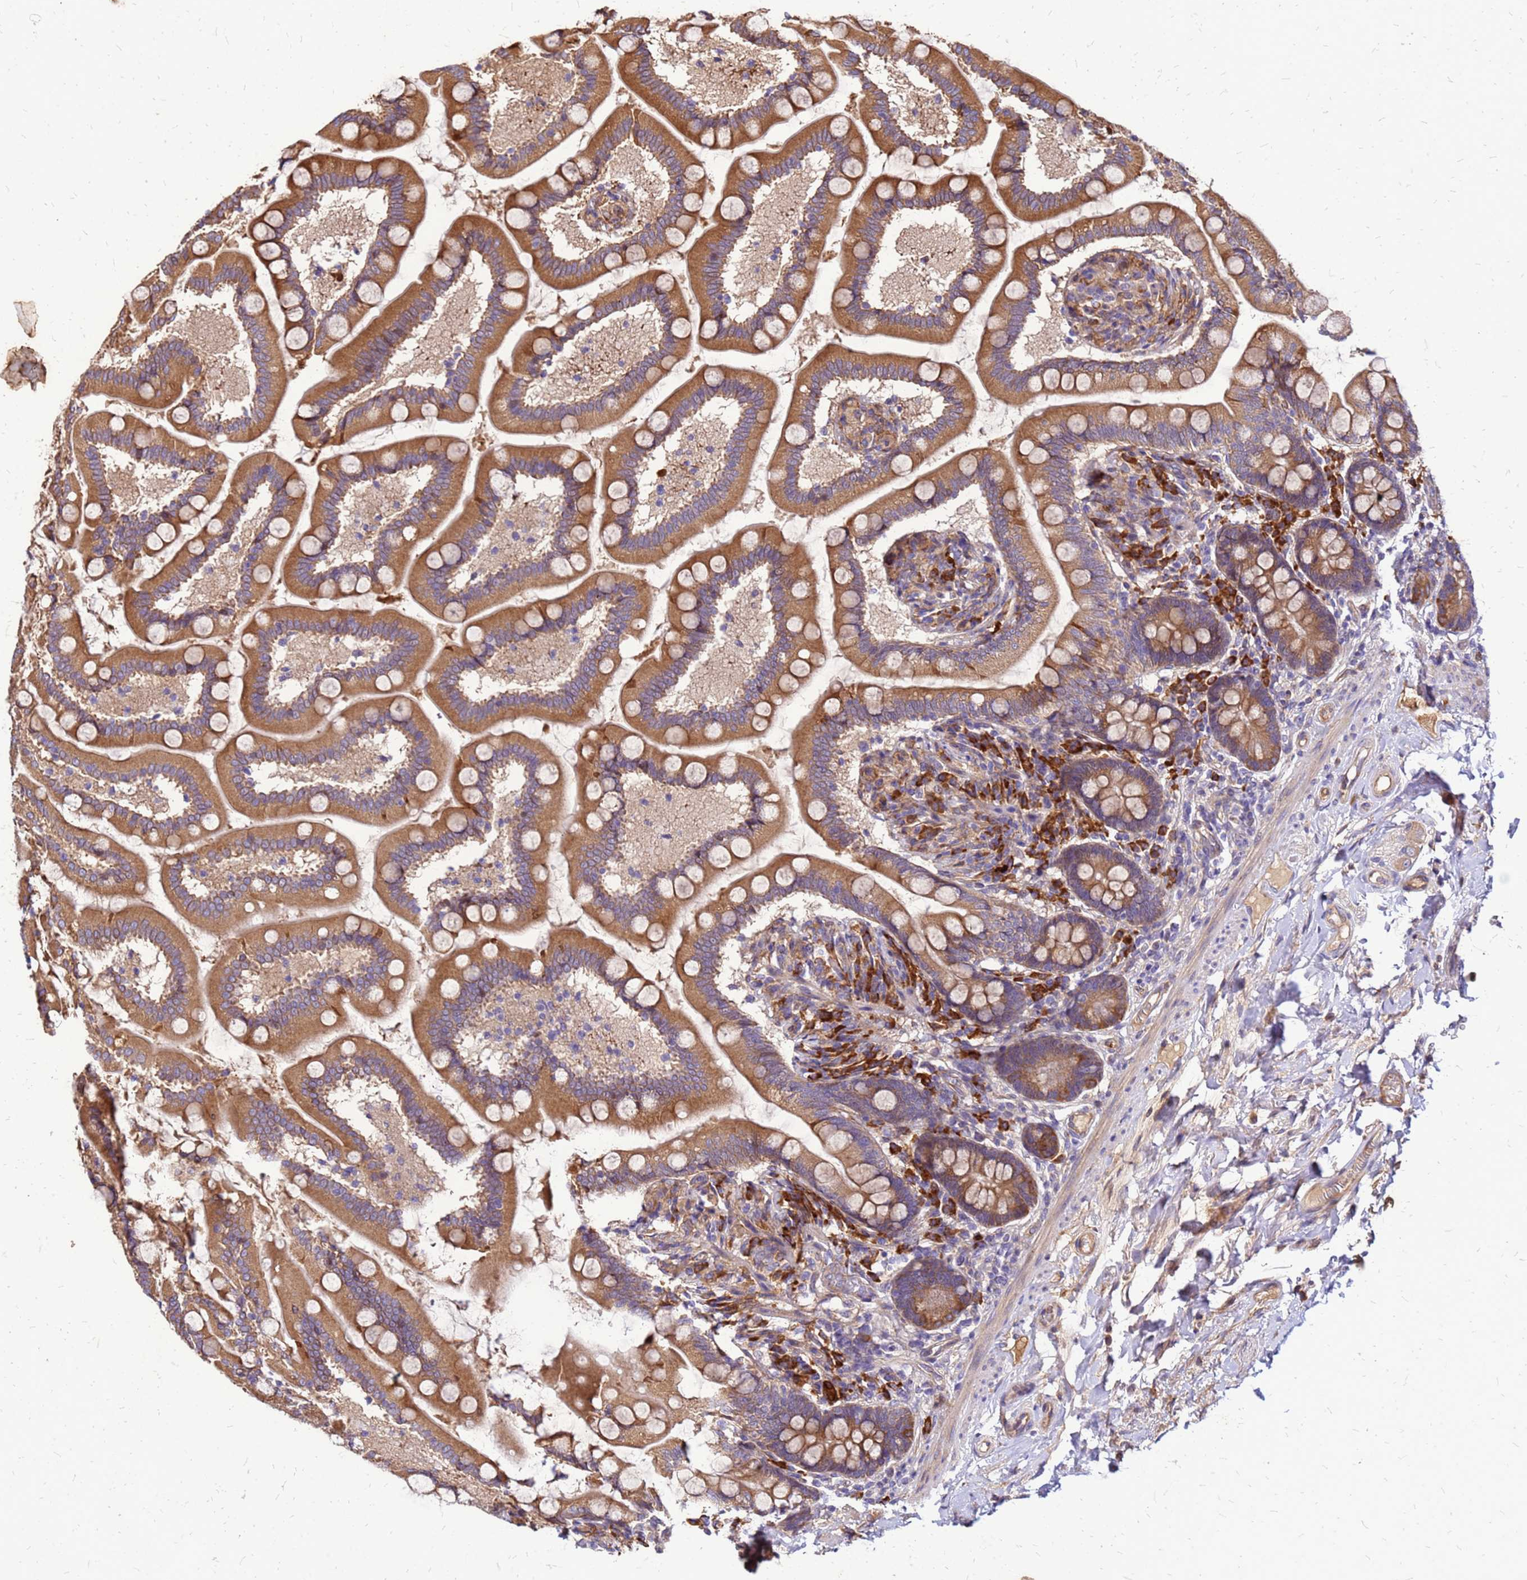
{"staining": {"intensity": "strong", "quantity": ">75%", "location": "cytoplasmic/membranous"}, "tissue": "small intestine", "cell_type": "Glandular cells", "image_type": "normal", "snomed": [{"axis": "morphology", "description": "Normal tissue, NOS"}, {"axis": "topography", "description": "Small intestine"}], "caption": "This histopathology image demonstrates IHC staining of normal small intestine, with high strong cytoplasmic/membranous staining in approximately >75% of glandular cells.", "gene": "VMO1", "patient": {"sex": "female", "age": 64}}